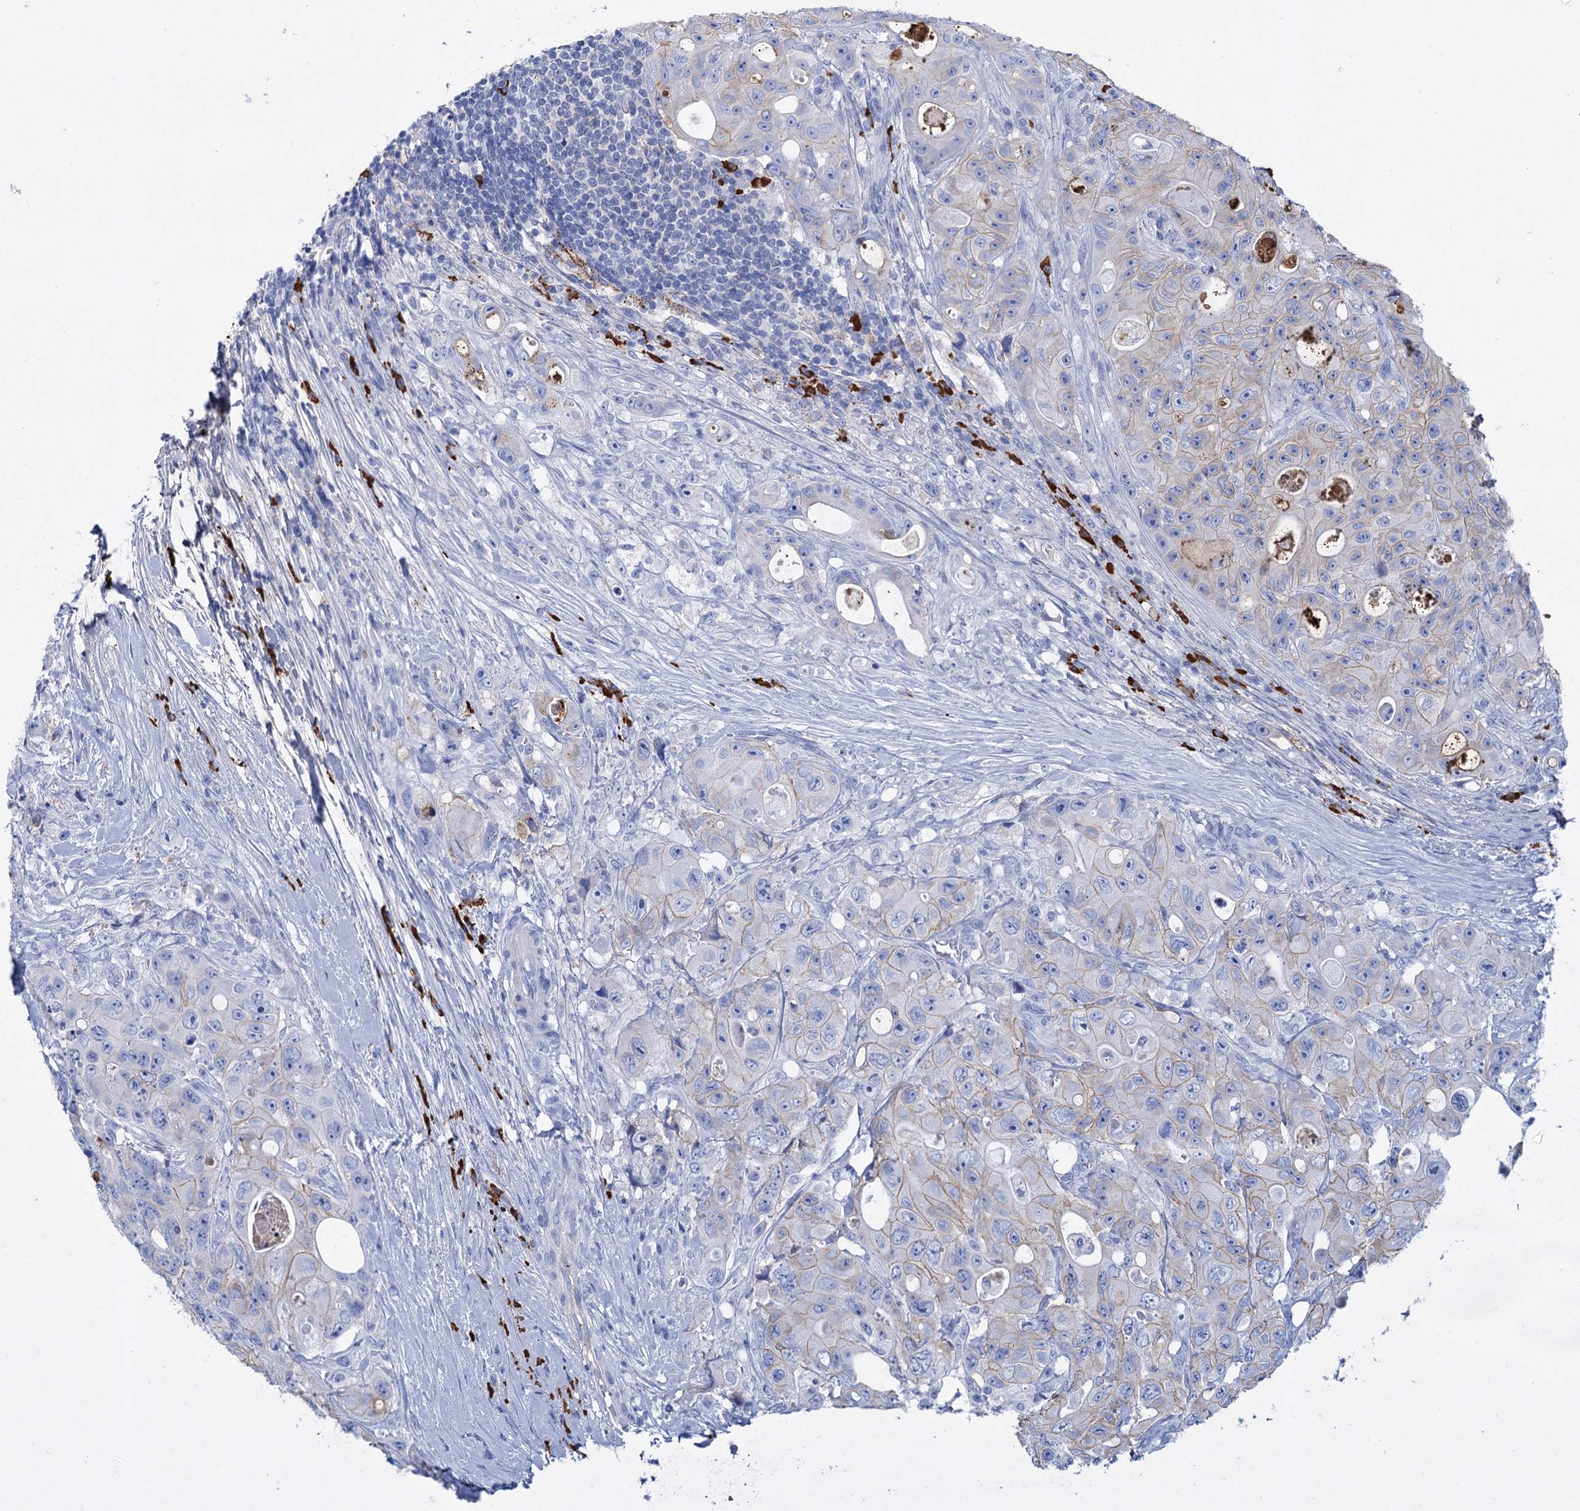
{"staining": {"intensity": "weak", "quantity": ">75%", "location": "cytoplasmic/membranous"}, "tissue": "colorectal cancer", "cell_type": "Tumor cells", "image_type": "cancer", "snomed": [{"axis": "morphology", "description": "Adenocarcinoma, NOS"}, {"axis": "topography", "description": "Colon"}], "caption": "This histopathology image demonstrates adenocarcinoma (colorectal) stained with immunohistochemistry to label a protein in brown. The cytoplasmic/membranous of tumor cells show weak positivity for the protein. Nuclei are counter-stained blue.", "gene": "FBXW12", "patient": {"sex": "female", "age": 46}}